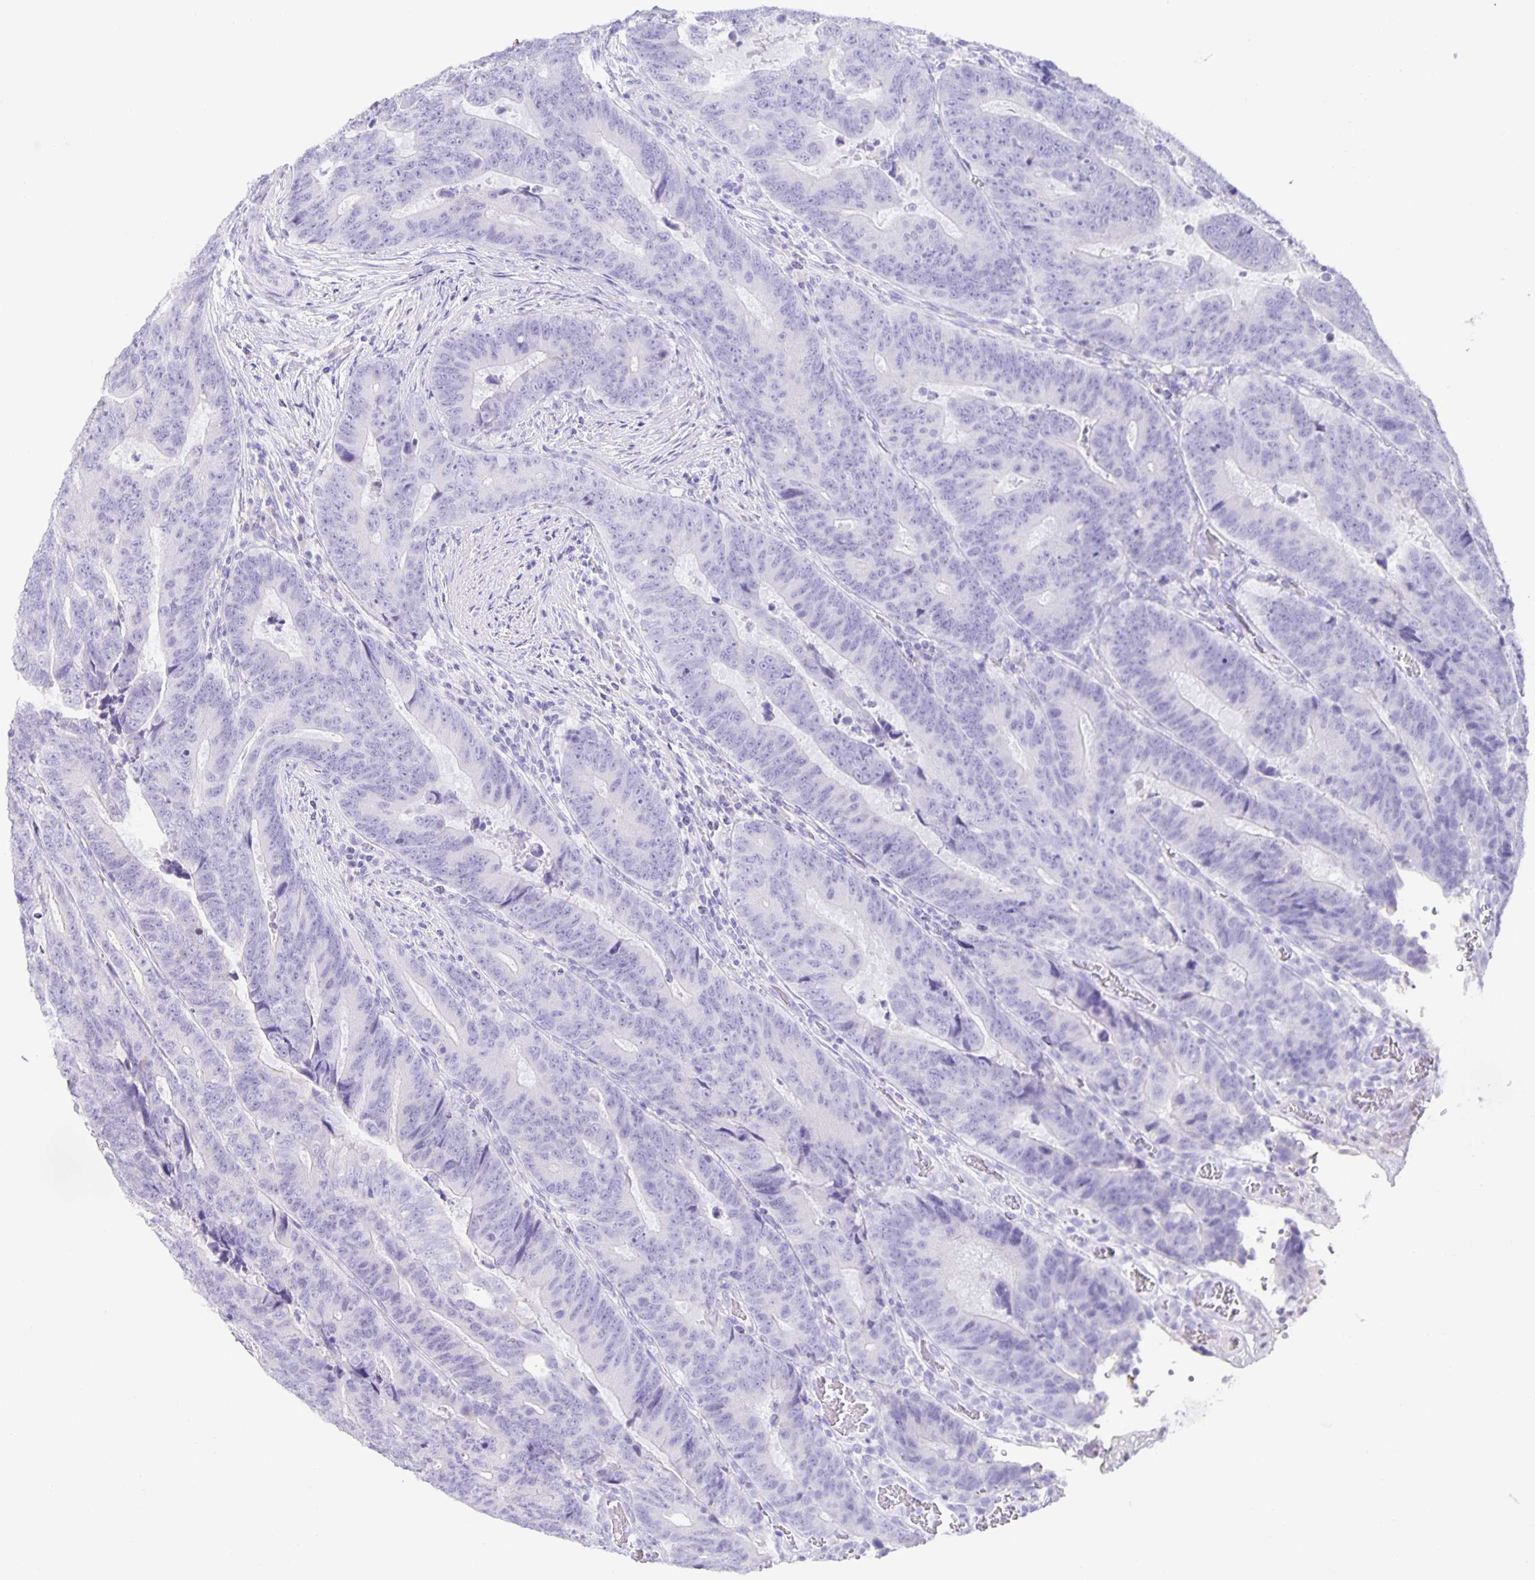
{"staining": {"intensity": "negative", "quantity": "none", "location": "none"}, "tissue": "colorectal cancer", "cell_type": "Tumor cells", "image_type": "cancer", "snomed": [{"axis": "morphology", "description": "Adenocarcinoma, NOS"}, {"axis": "topography", "description": "Colon"}], "caption": "Adenocarcinoma (colorectal) was stained to show a protein in brown. There is no significant staining in tumor cells. Nuclei are stained in blue.", "gene": "GUCA2A", "patient": {"sex": "female", "age": 48}}